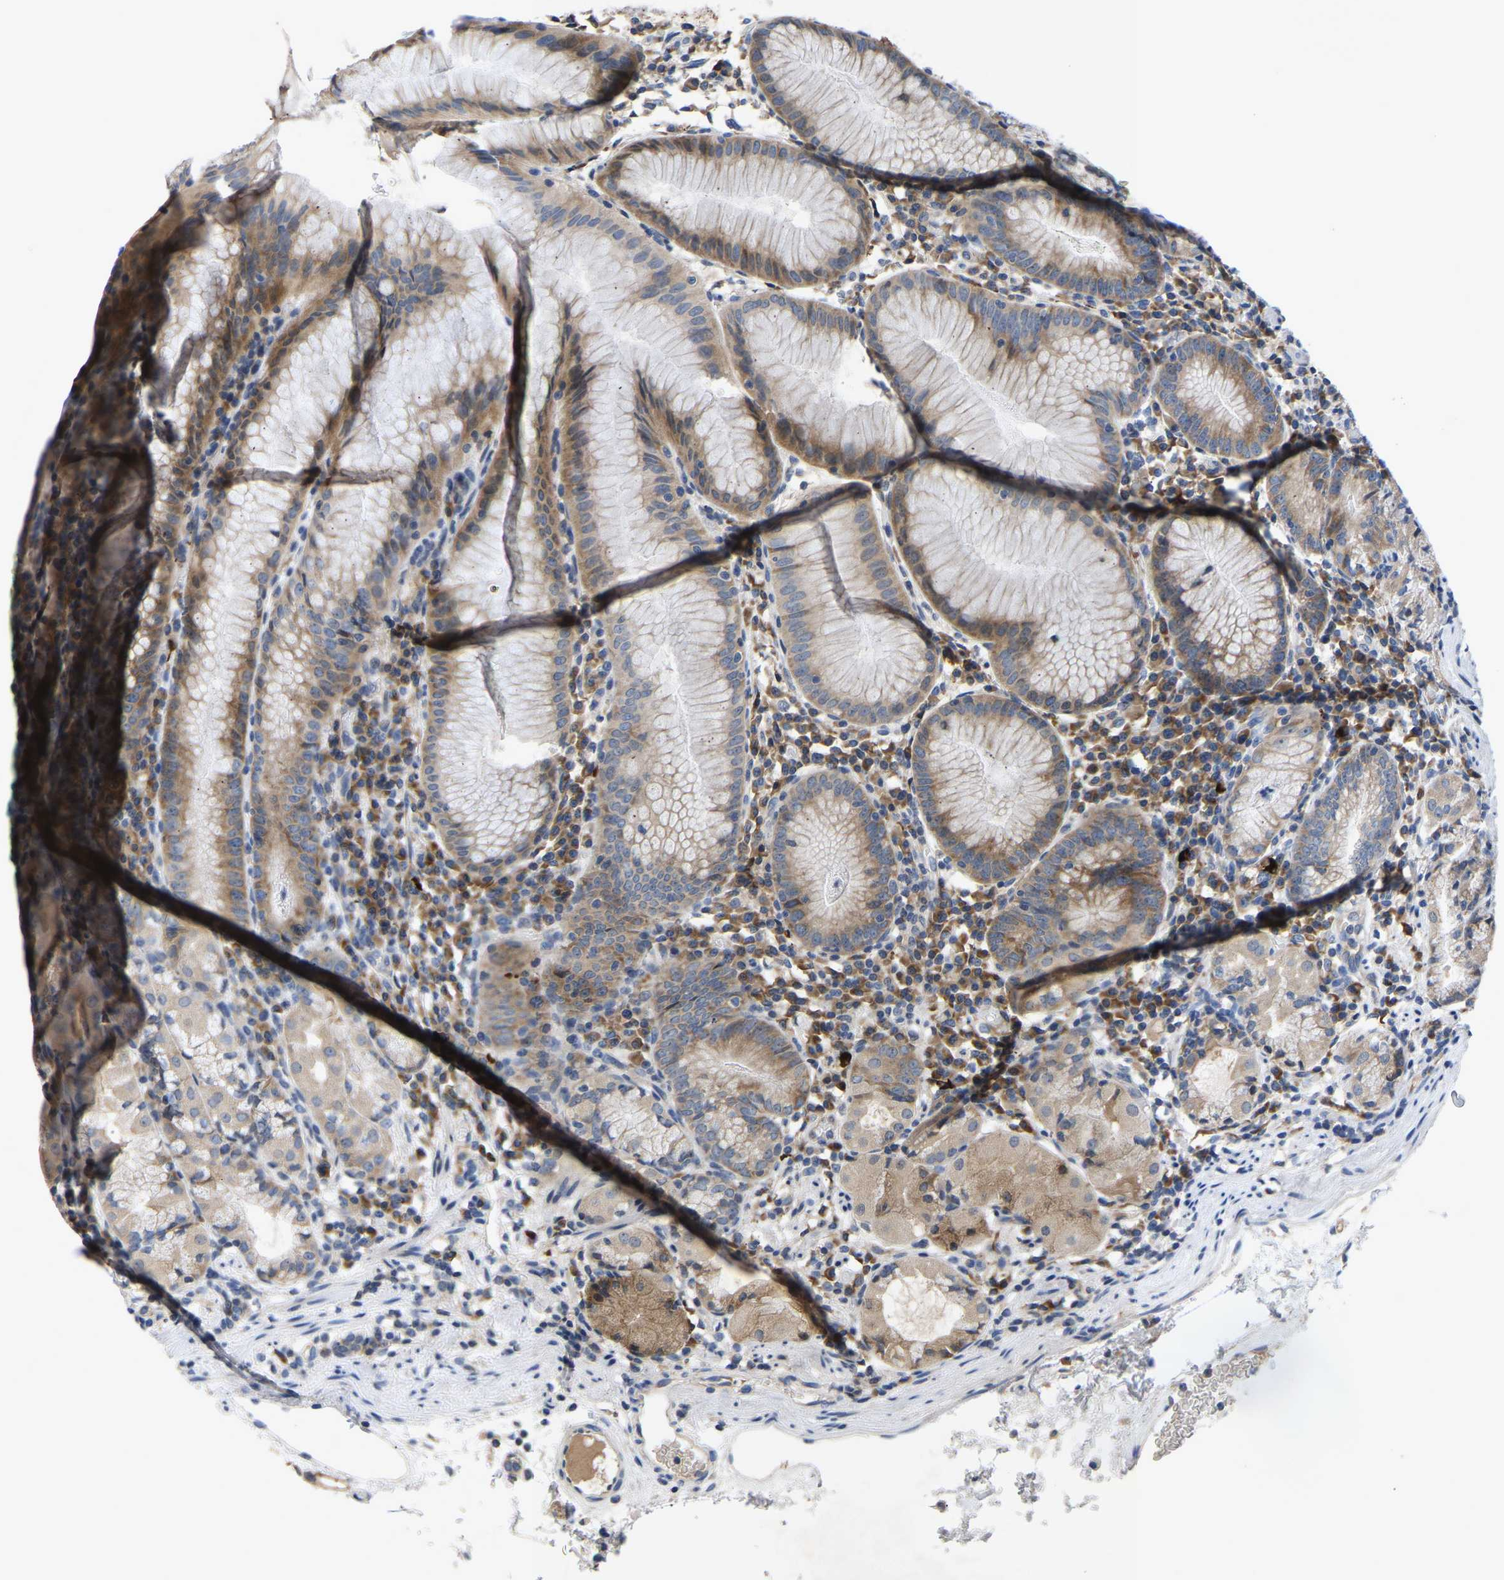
{"staining": {"intensity": "moderate", "quantity": ">75%", "location": "cytoplasmic/membranous"}, "tissue": "stomach", "cell_type": "Glandular cells", "image_type": "normal", "snomed": [{"axis": "morphology", "description": "Normal tissue, NOS"}, {"axis": "topography", "description": "Stomach"}, {"axis": "topography", "description": "Stomach, lower"}], "caption": "Normal stomach exhibits moderate cytoplasmic/membranous staining in approximately >75% of glandular cells, visualized by immunohistochemistry. Nuclei are stained in blue.", "gene": "ABCA10", "patient": {"sex": "female", "age": 75}}